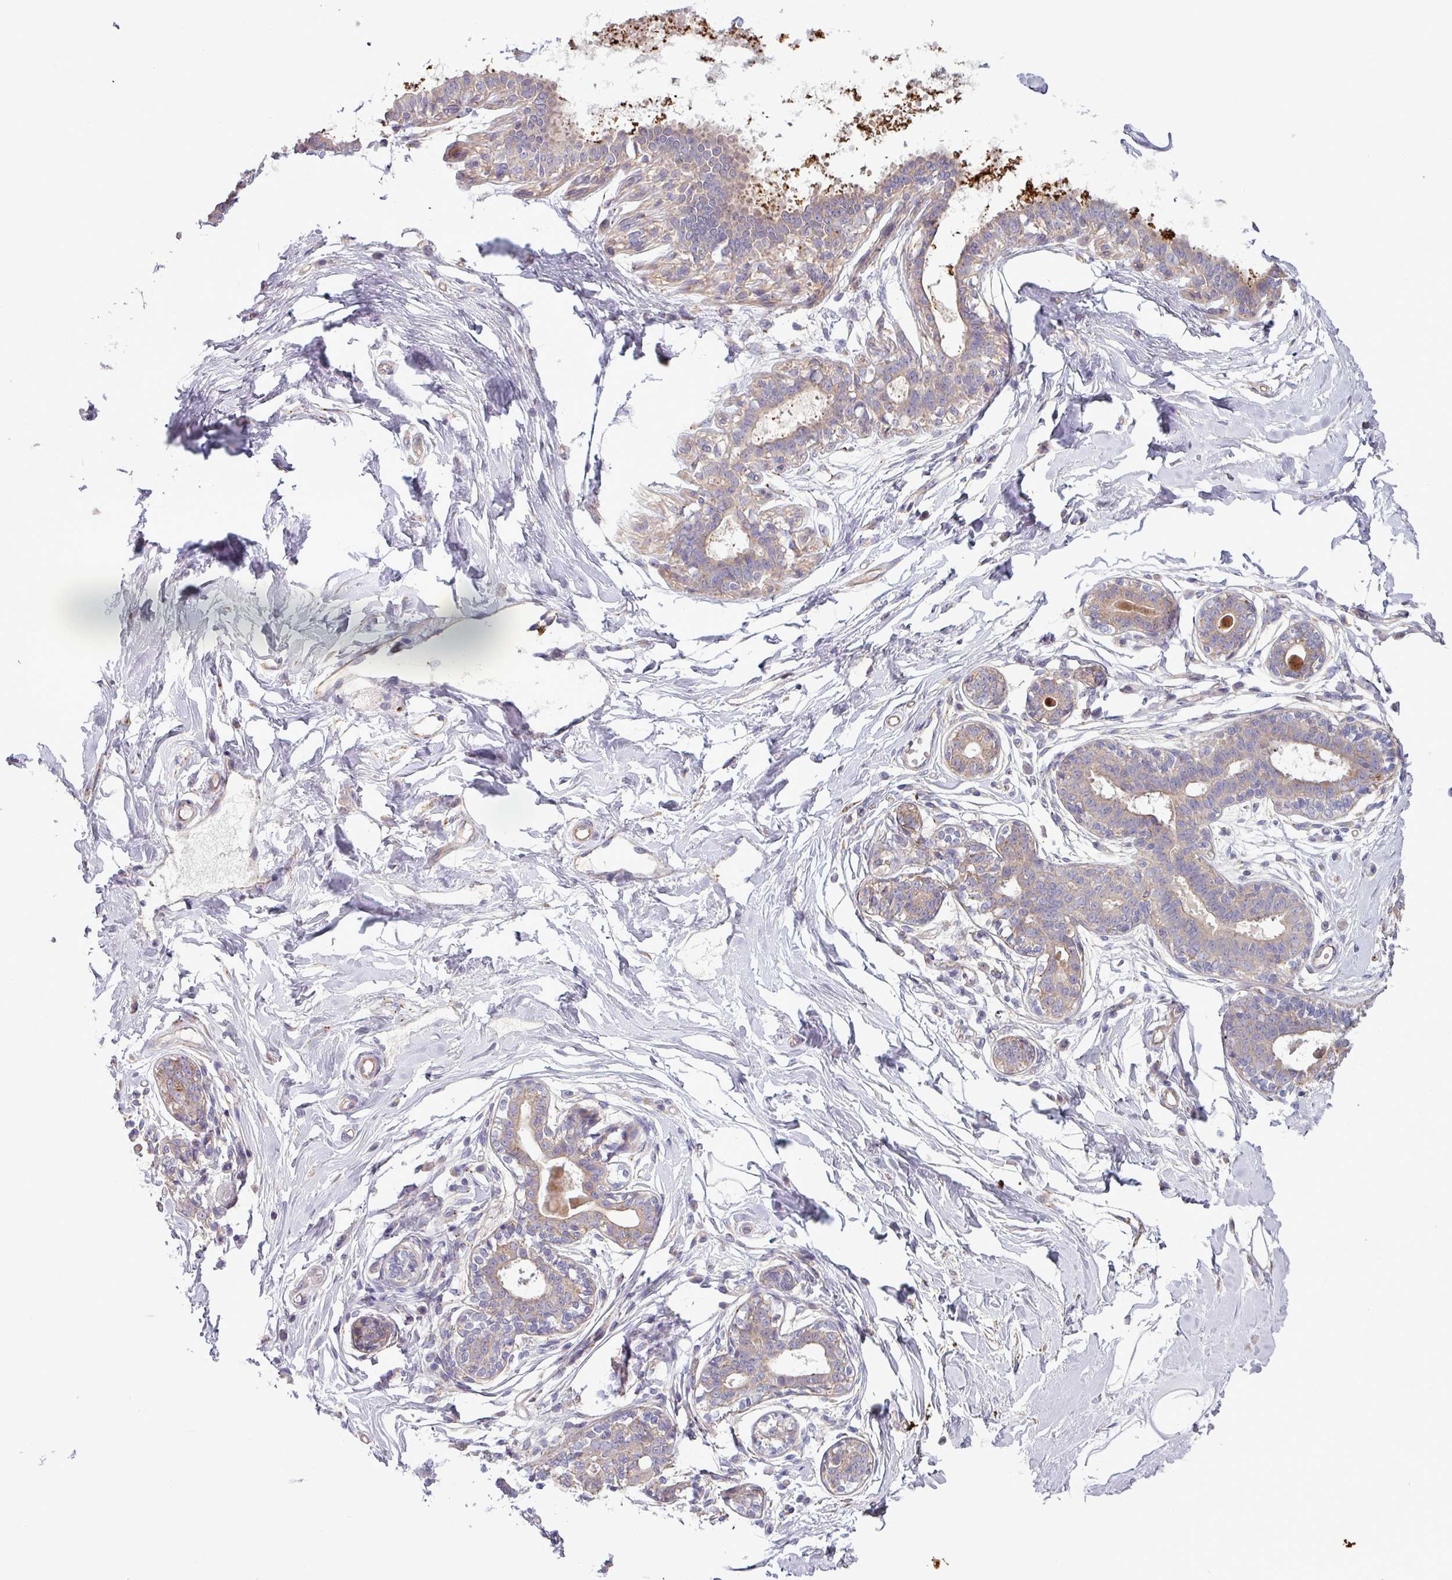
{"staining": {"intensity": "negative", "quantity": "none", "location": "none"}, "tissue": "breast", "cell_type": "Adipocytes", "image_type": "normal", "snomed": [{"axis": "morphology", "description": "Normal tissue, NOS"}, {"axis": "topography", "description": "Breast"}], "caption": "Photomicrograph shows no protein staining in adipocytes of unremarkable breast. The staining was performed using DAB to visualize the protein expression in brown, while the nuclei were stained in blue with hematoxylin (Magnification: 20x).", "gene": "PLIN2", "patient": {"sex": "female", "age": 45}}